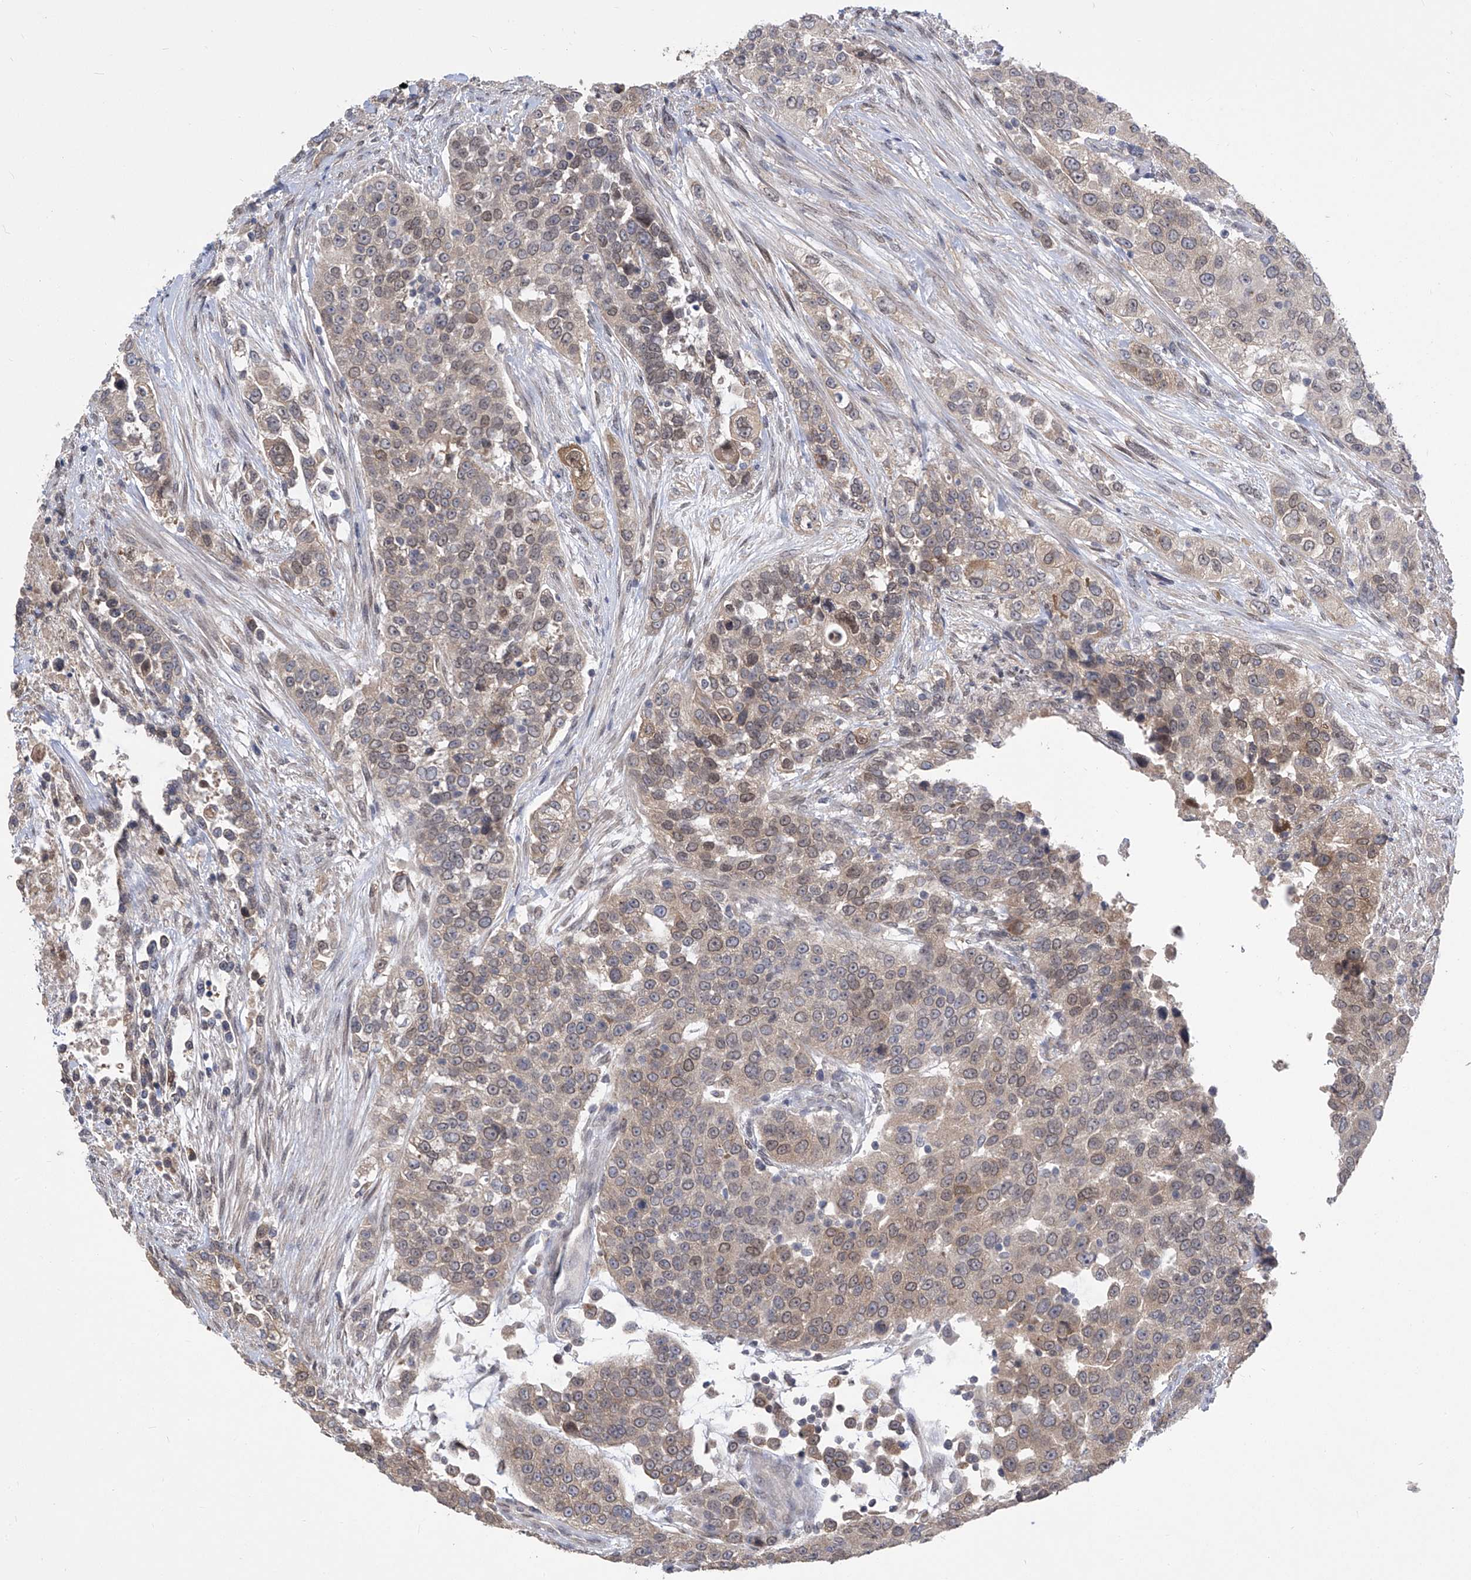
{"staining": {"intensity": "weak", "quantity": "25%-75%", "location": "cytoplasmic/membranous,nuclear"}, "tissue": "urothelial cancer", "cell_type": "Tumor cells", "image_type": "cancer", "snomed": [{"axis": "morphology", "description": "Urothelial carcinoma, High grade"}, {"axis": "topography", "description": "Urinary bladder"}], "caption": "DAB (3,3'-diaminobenzidine) immunohistochemical staining of urothelial cancer shows weak cytoplasmic/membranous and nuclear protein expression in approximately 25%-75% of tumor cells. The staining was performed using DAB (3,3'-diaminobenzidine), with brown indicating positive protein expression. Nuclei are stained blue with hematoxylin.", "gene": "CETN2", "patient": {"sex": "female", "age": 80}}